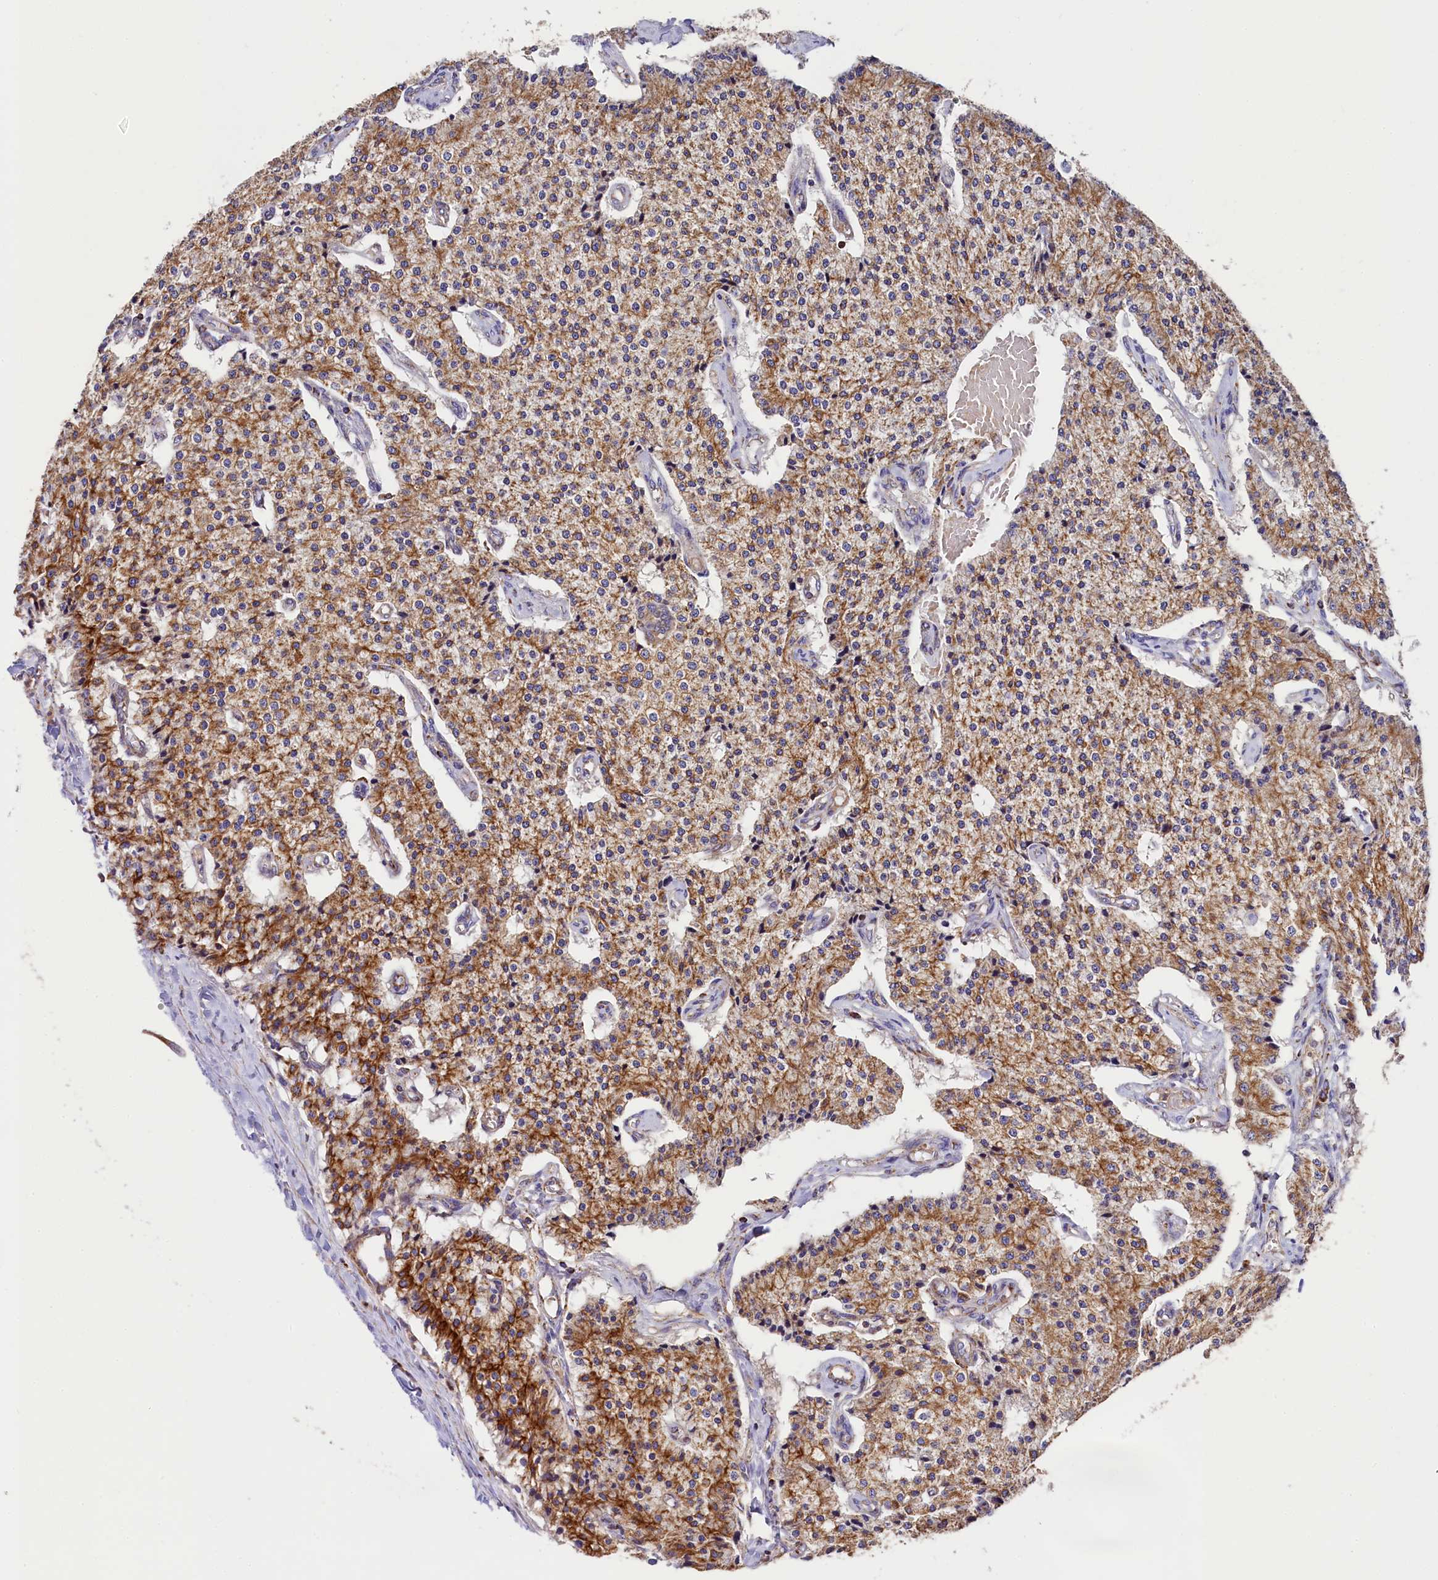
{"staining": {"intensity": "moderate", "quantity": ">75%", "location": "cytoplasmic/membranous"}, "tissue": "carcinoid", "cell_type": "Tumor cells", "image_type": "cancer", "snomed": [{"axis": "morphology", "description": "Carcinoid, malignant, NOS"}, {"axis": "topography", "description": "Colon"}], "caption": "Protein expression analysis of human carcinoid reveals moderate cytoplasmic/membranous positivity in about >75% of tumor cells.", "gene": "CLYBL", "patient": {"sex": "female", "age": 52}}